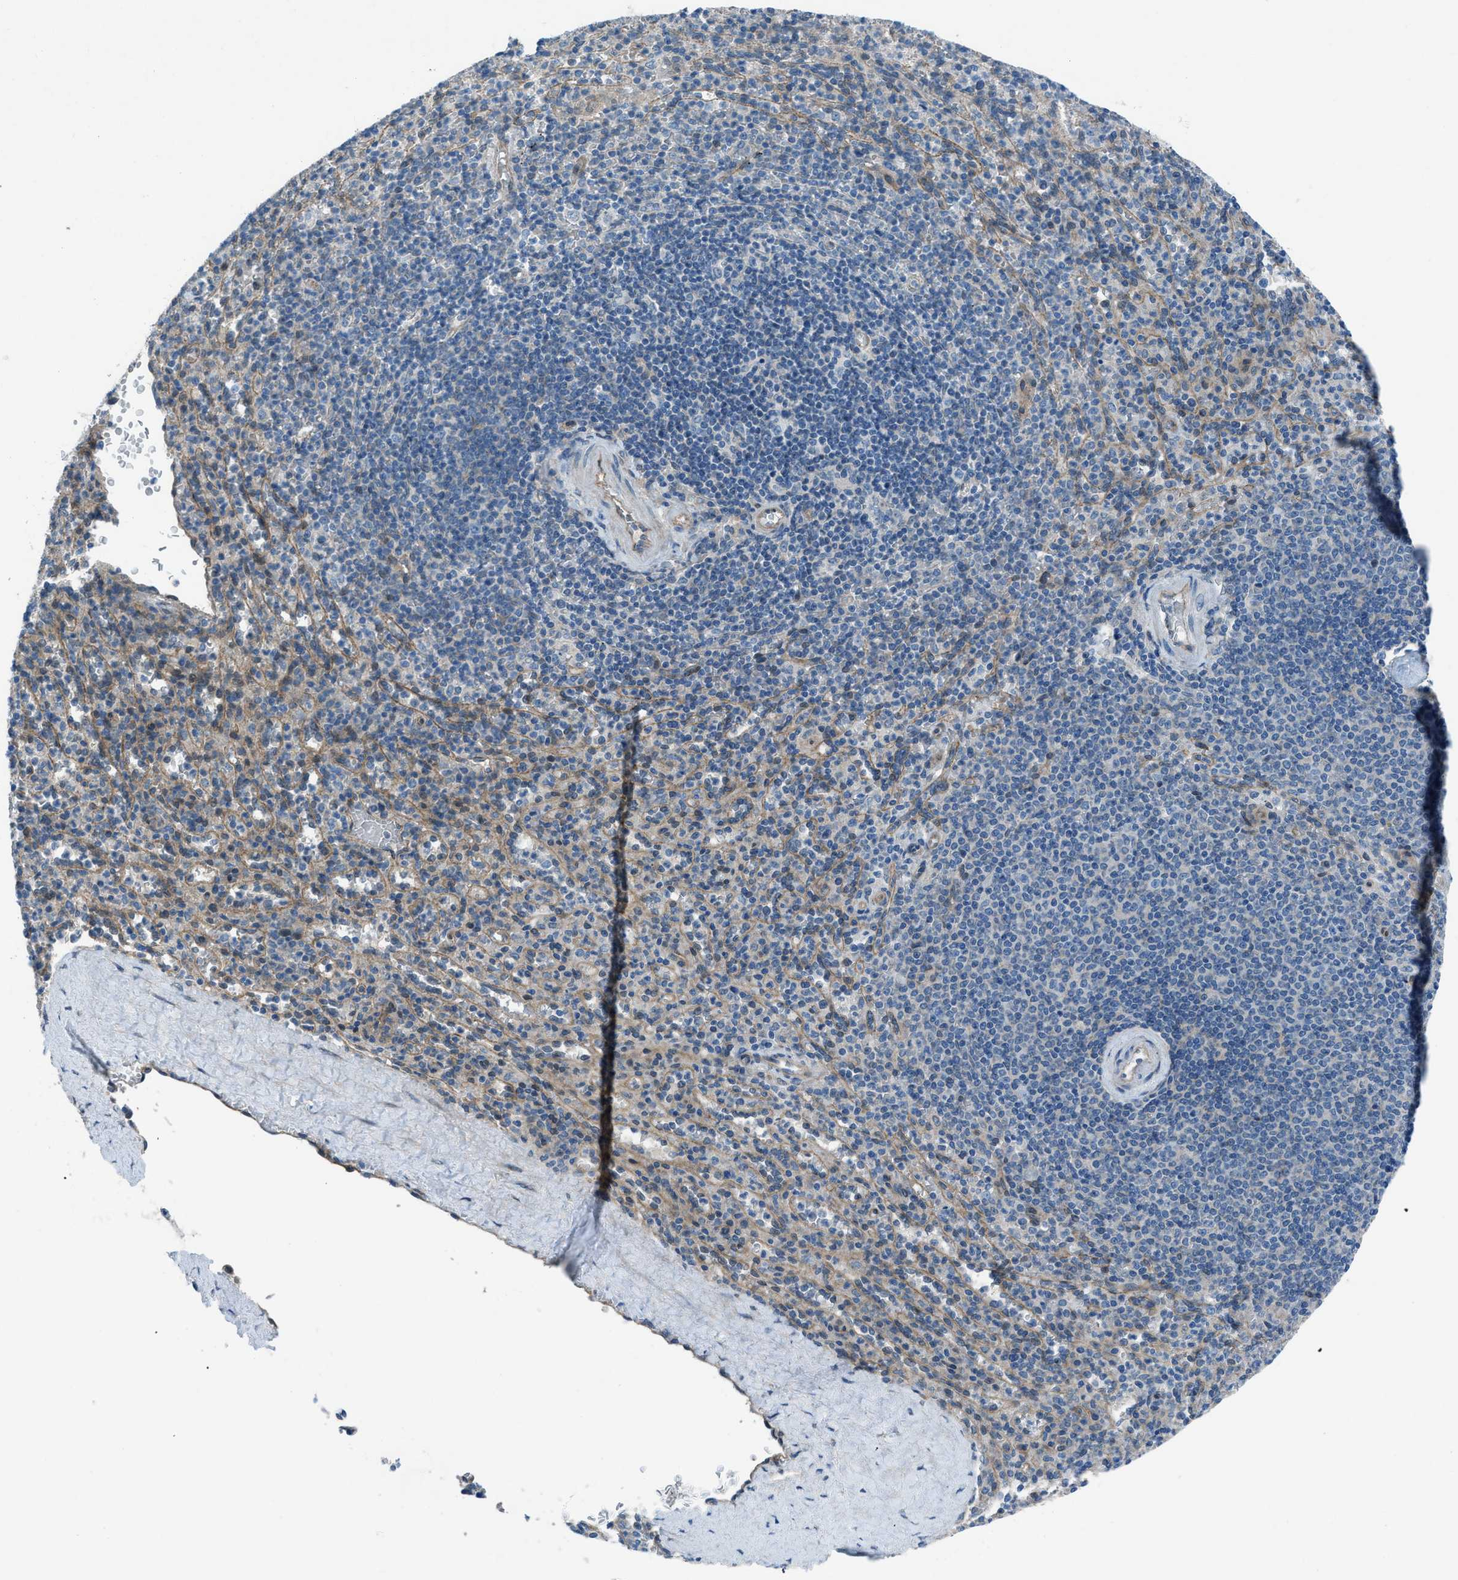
{"staining": {"intensity": "negative", "quantity": "none", "location": "none"}, "tissue": "spleen", "cell_type": "Cells in red pulp", "image_type": "normal", "snomed": [{"axis": "morphology", "description": "Normal tissue, NOS"}, {"axis": "topography", "description": "Spleen"}], "caption": "The image exhibits no staining of cells in red pulp in normal spleen. (DAB (3,3'-diaminobenzidine) immunohistochemistry, high magnification).", "gene": "PRKN", "patient": {"sex": "male", "age": 36}}